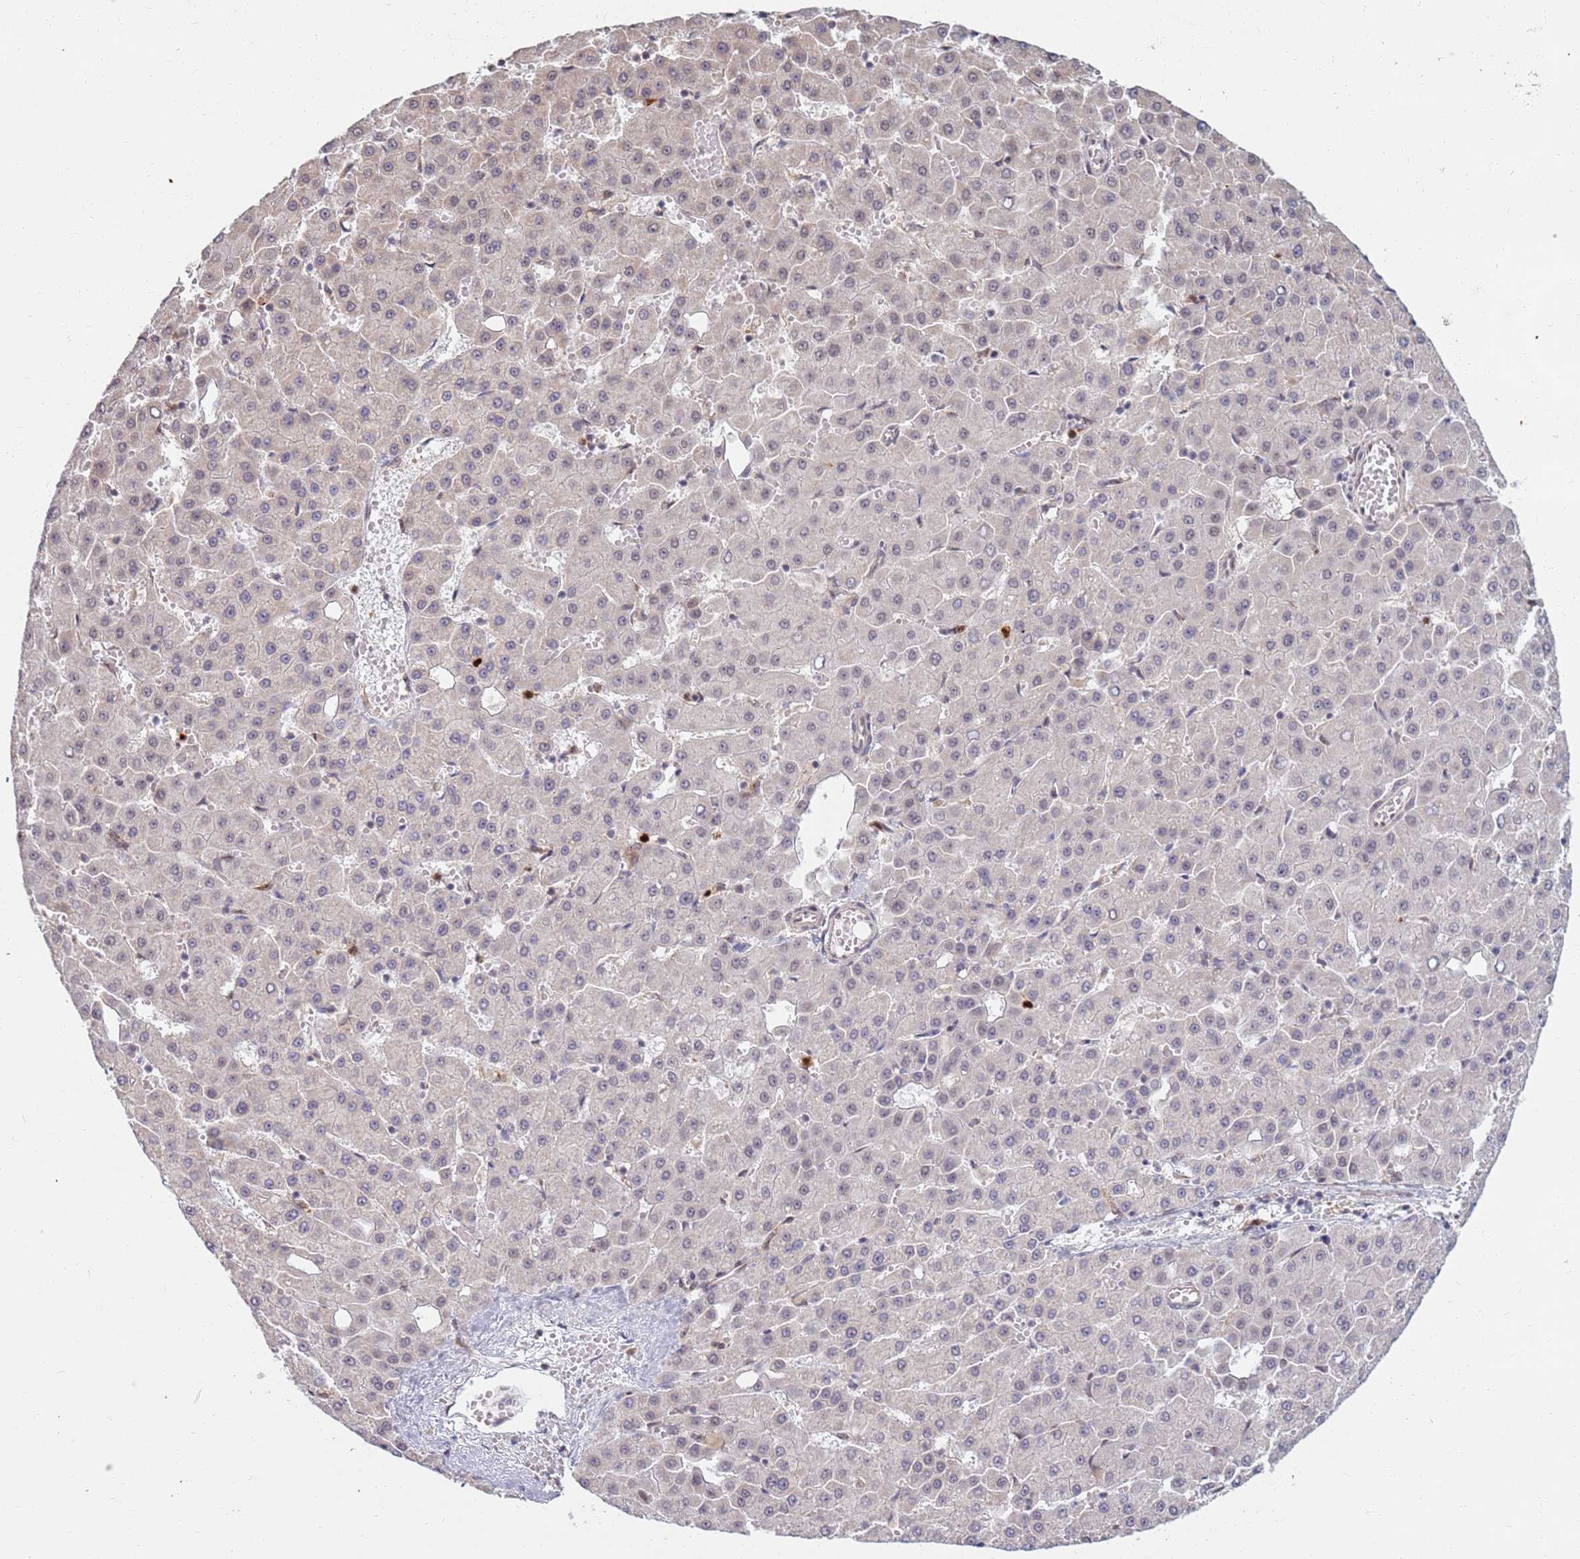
{"staining": {"intensity": "negative", "quantity": "none", "location": "none"}, "tissue": "liver cancer", "cell_type": "Tumor cells", "image_type": "cancer", "snomed": [{"axis": "morphology", "description": "Carcinoma, Hepatocellular, NOS"}, {"axis": "topography", "description": "Liver"}], "caption": "Immunohistochemistry of liver cancer (hepatocellular carcinoma) exhibits no expression in tumor cells.", "gene": "CEP170", "patient": {"sex": "male", "age": 47}}